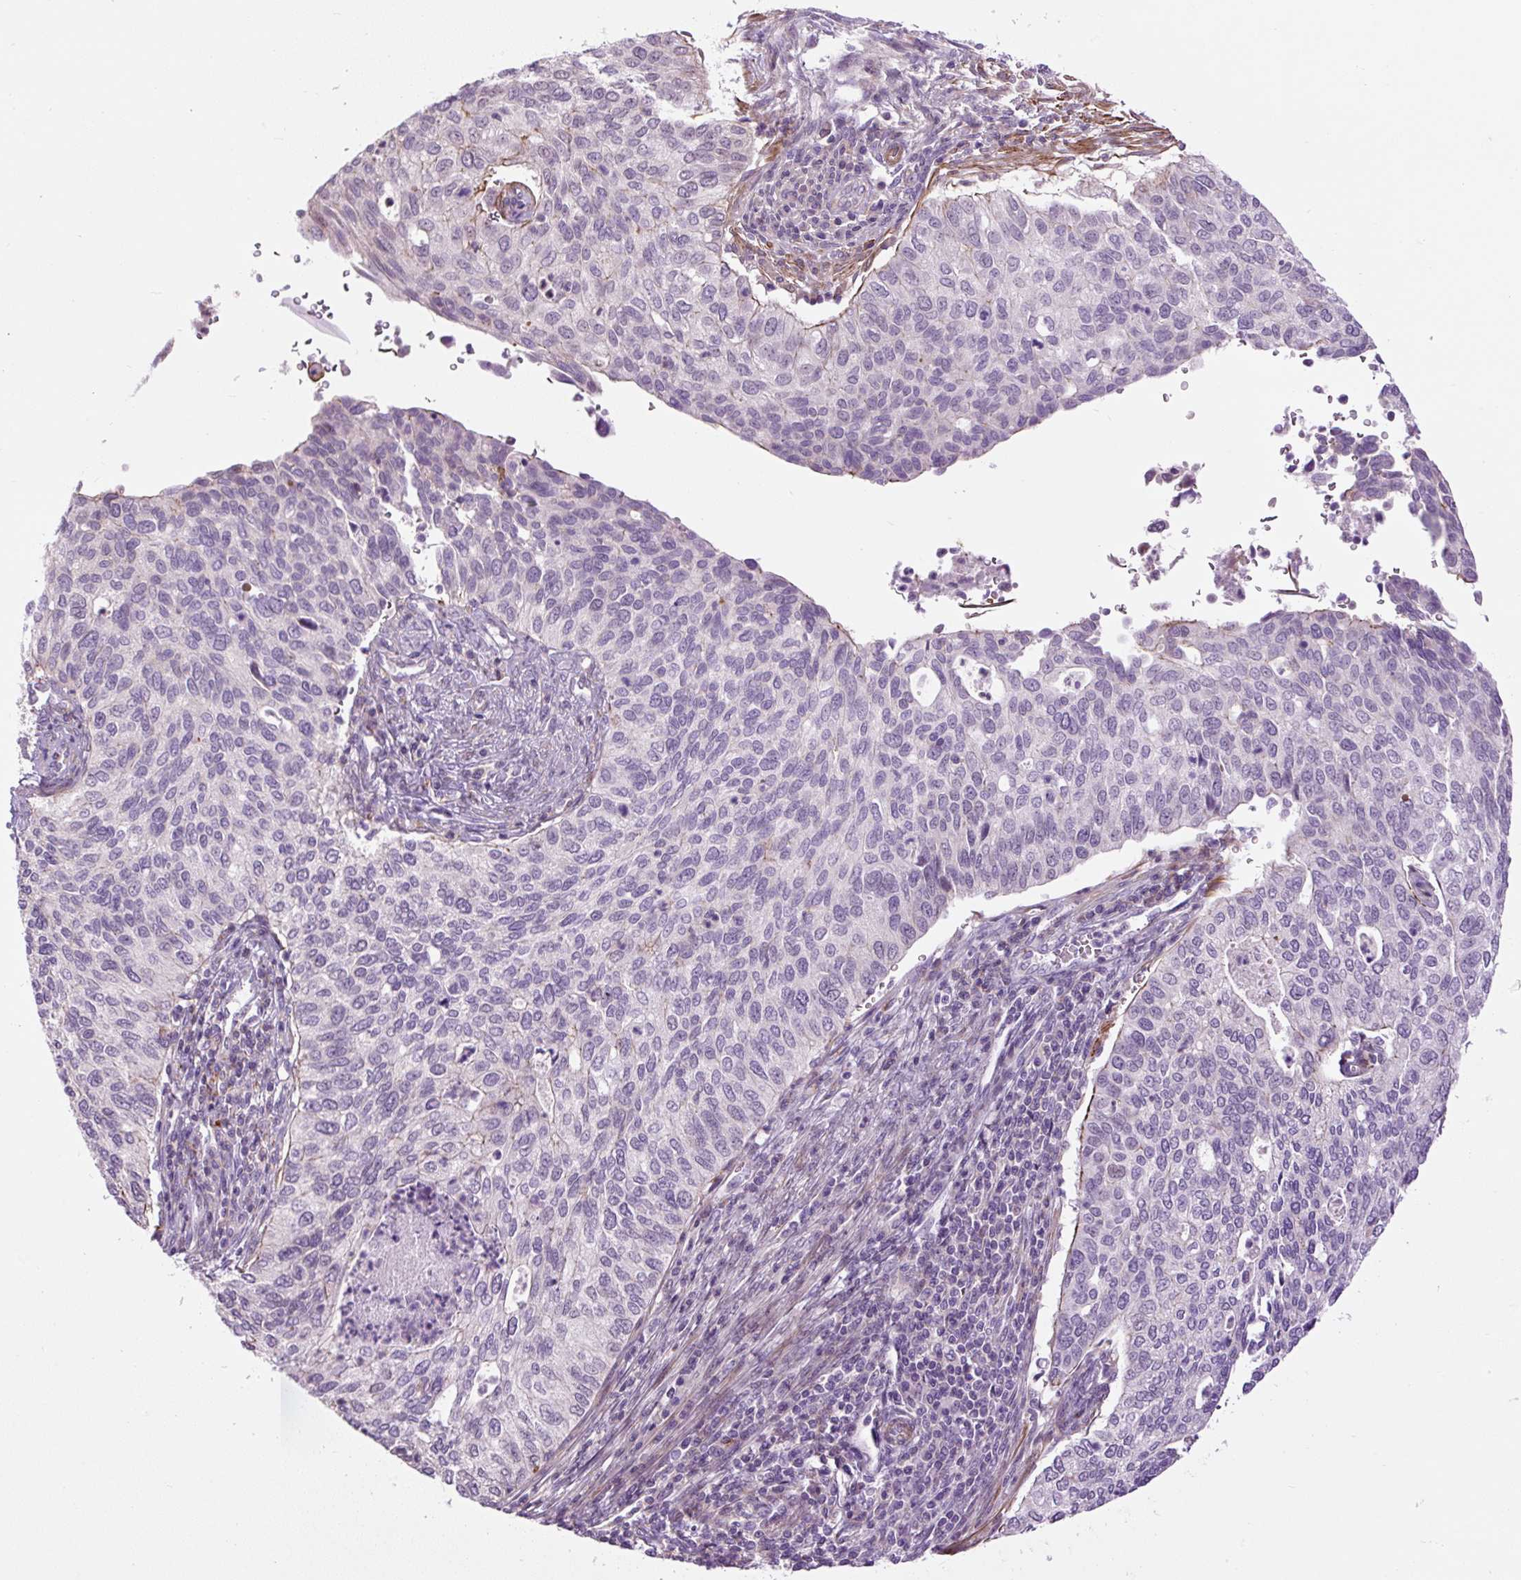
{"staining": {"intensity": "negative", "quantity": "none", "location": "none"}, "tissue": "cervical cancer", "cell_type": "Tumor cells", "image_type": "cancer", "snomed": [{"axis": "morphology", "description": "Squamous cell carcinoma, NOS"}, {"axis": "topography", "description": "Cervix"}], "caption": "The IHC photomicrograph has no significant positivity in tumor cells of cervical cancer (squamous cell carcinoma) tissue.", "gene": "ZNF197", "patient": {"sex": "female", "age": 38}}